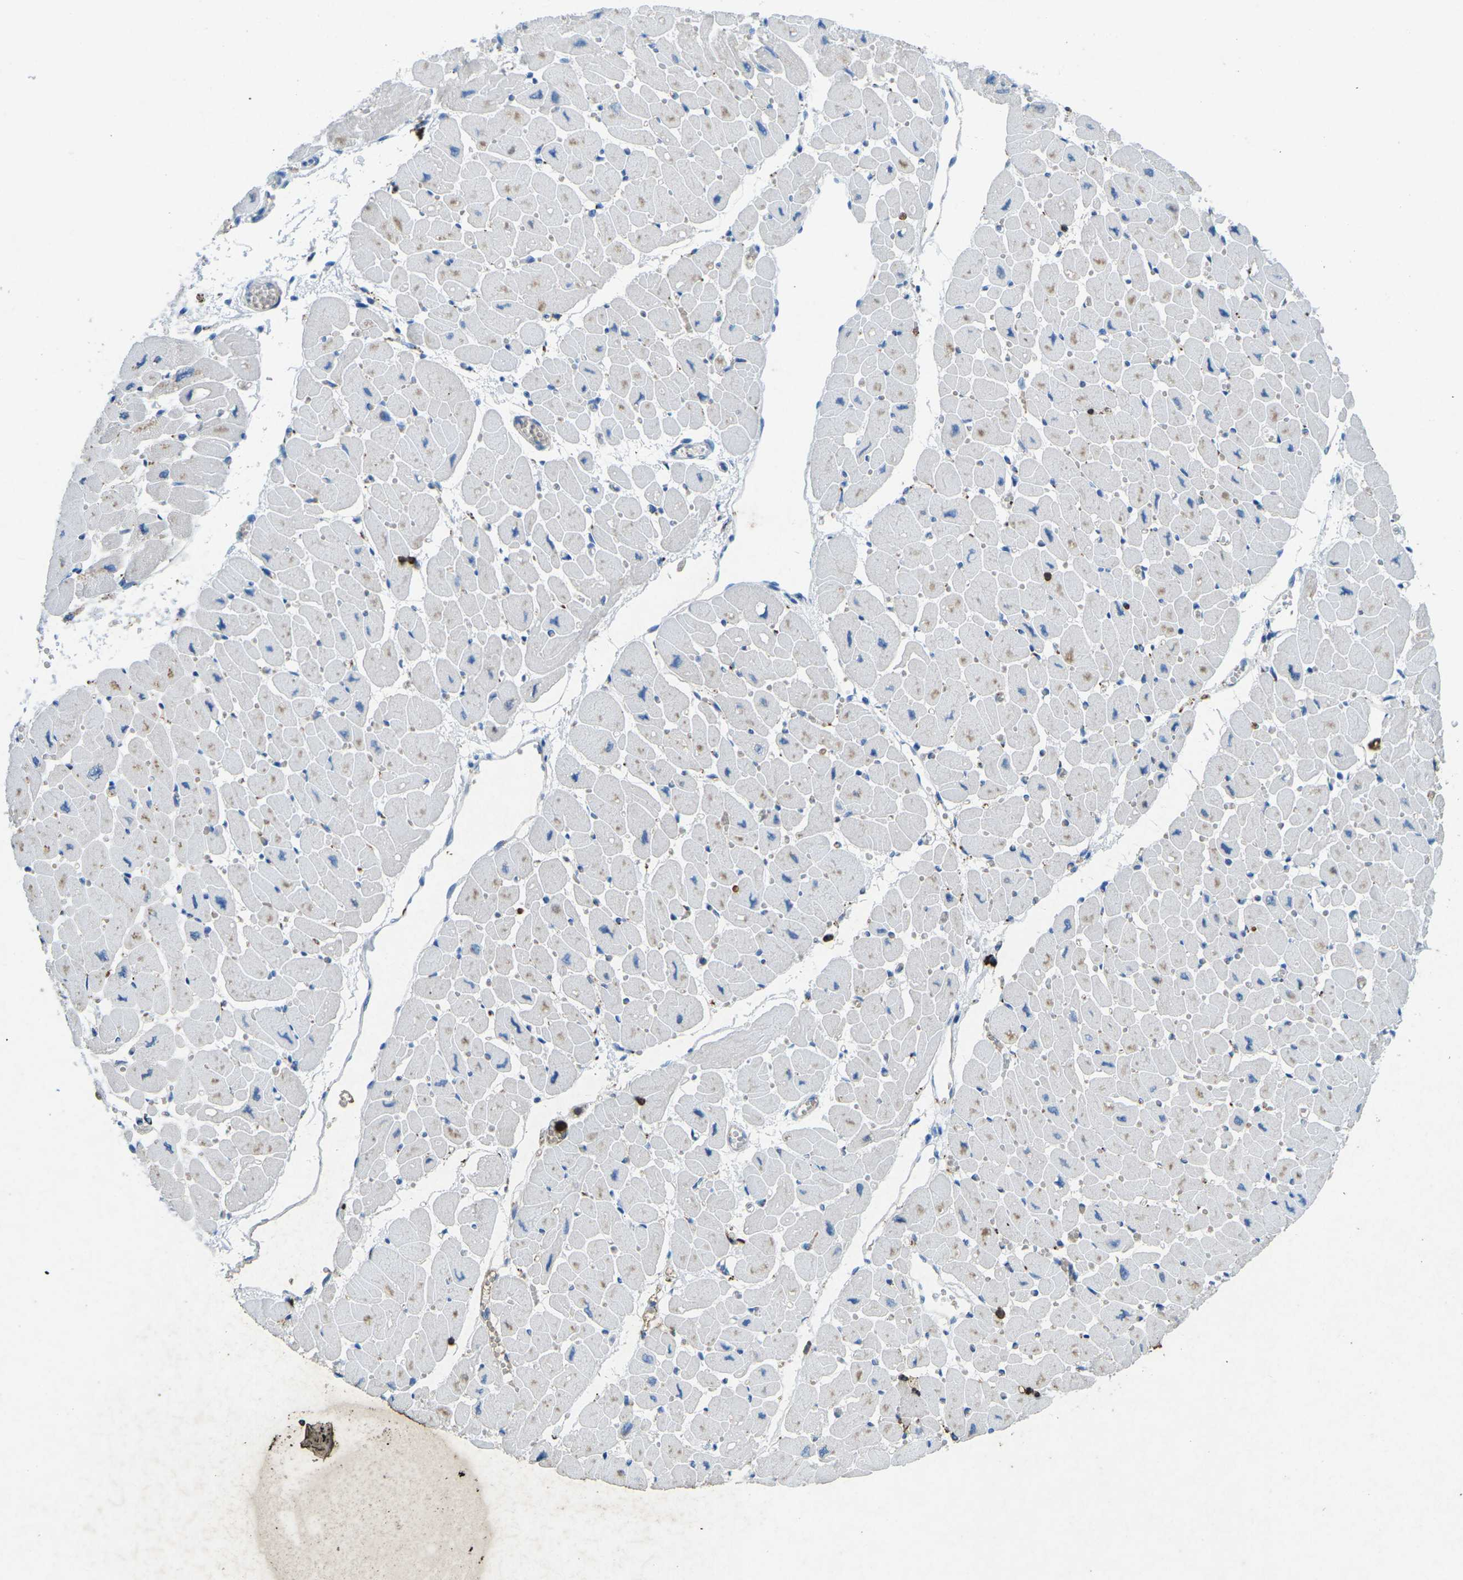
{"staining": {"intensity": "weak", "quantity": "<25%", "location": "cytoplasmic/membranous"}, "tissue": "heart muscle", "cell_type": "Cardiomyocytes", "image_type": "normal", "snomed": [{"axis": "morphology", "description": "Normal tissue, NOS"}, {"axis": "topography", "description": "Heart"}], "caption": "A histopathology image of heart muscle stained for a protein exhibits no brown staining in cardiomyocytes. The staining is performed using DAB (3,3'-diaminobenzidine) brown chromogen with nuclei counter-stained in using hematoxylin.", "gene": "CTAGE1", "patient": {"sex": "female", "age": 54}}